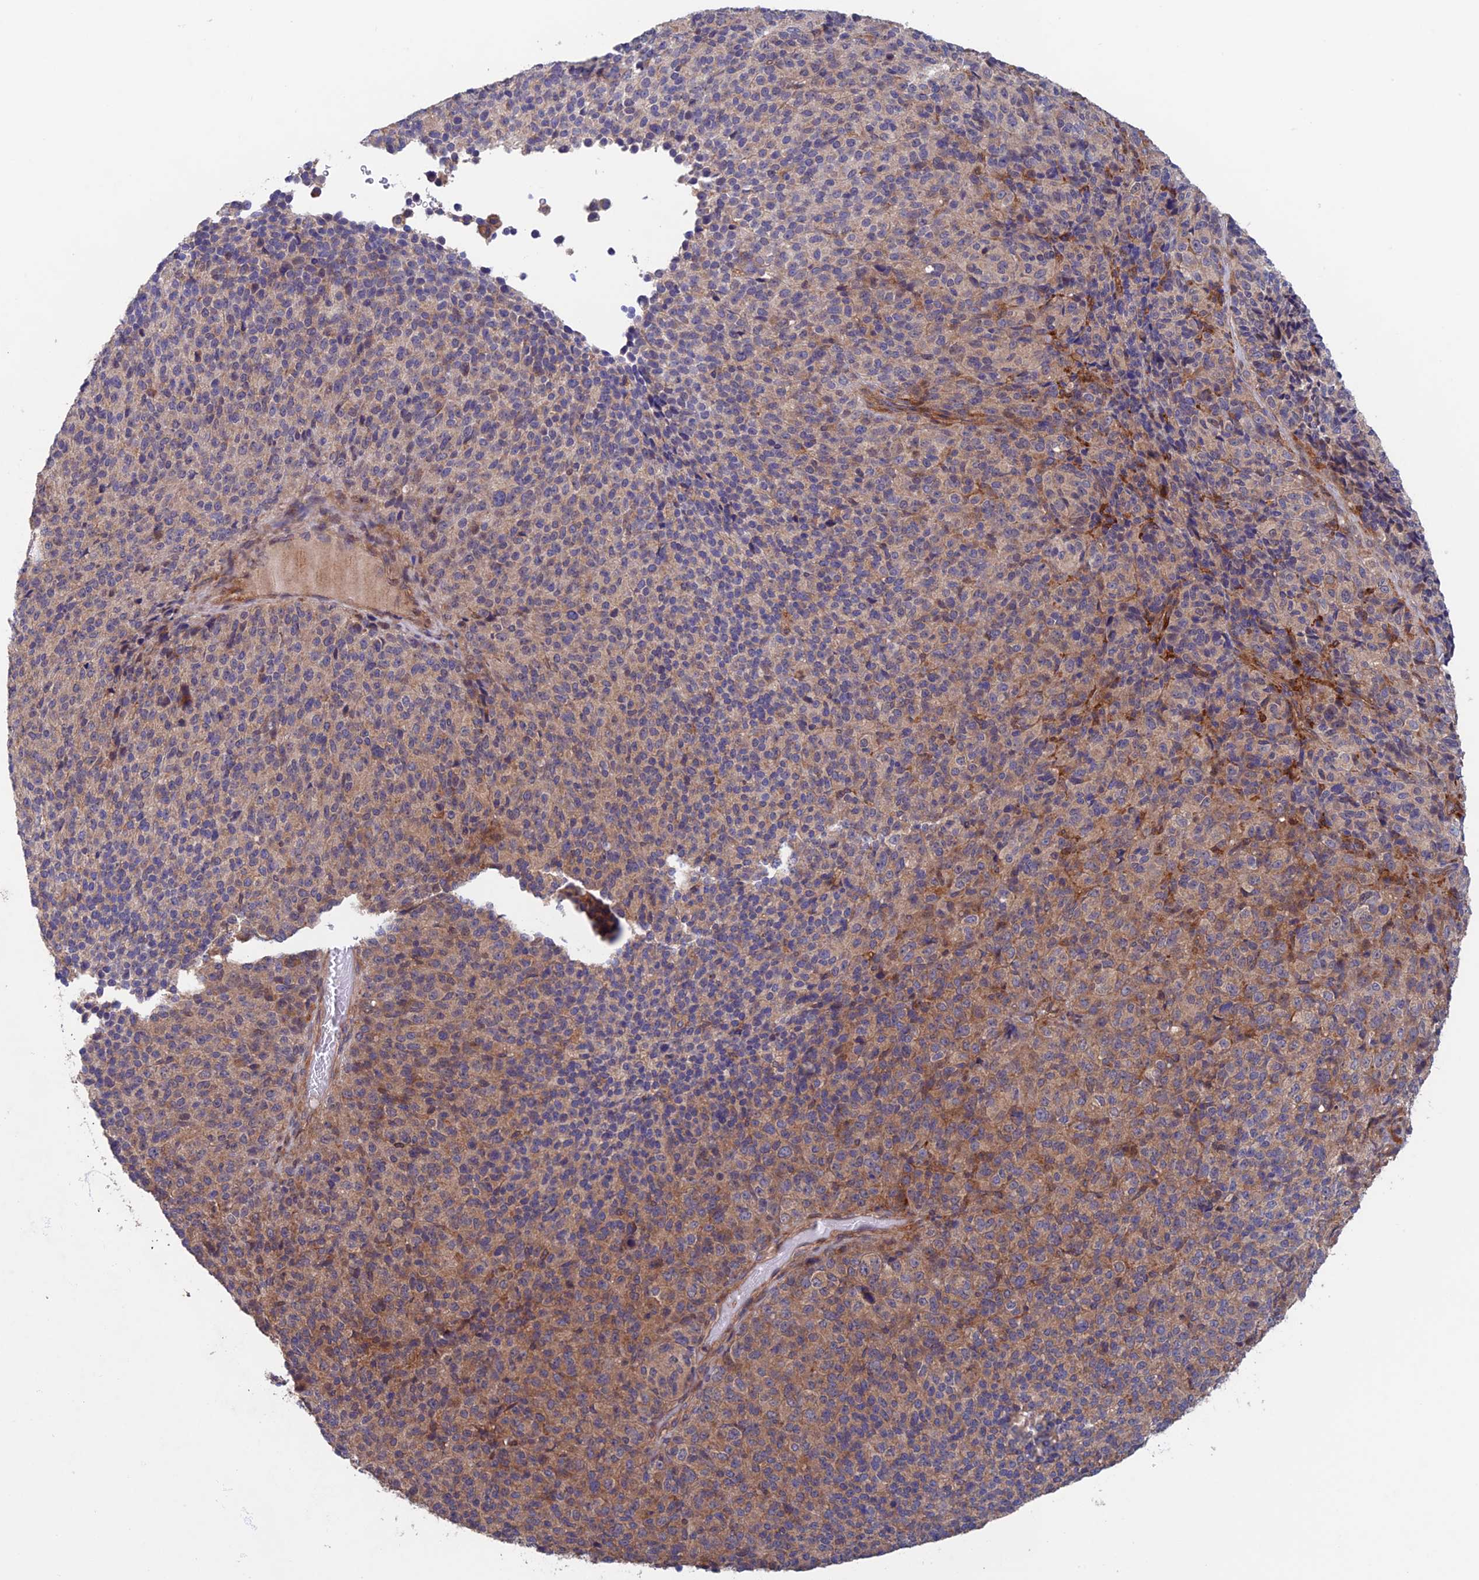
{"staining": {"intensity": "weak", "quantity": "<25%", "location": "cytoplasmic/membranous"}, "tissue": "melanoma", "cell_type": "Tumor cells", "image_type": "cancer", "snomed": [{"axis": "morphology", "description": "Malignant melanoma, Metastatic site"}, {"axis": "topography", "description": "Brain"}], "caption": "Immunohistochemical staining of human melanoma exhibits no significant staining in tumor cells.", "gene": "NUDT16L1", "patient": {"sex": "female", "age": 56}}